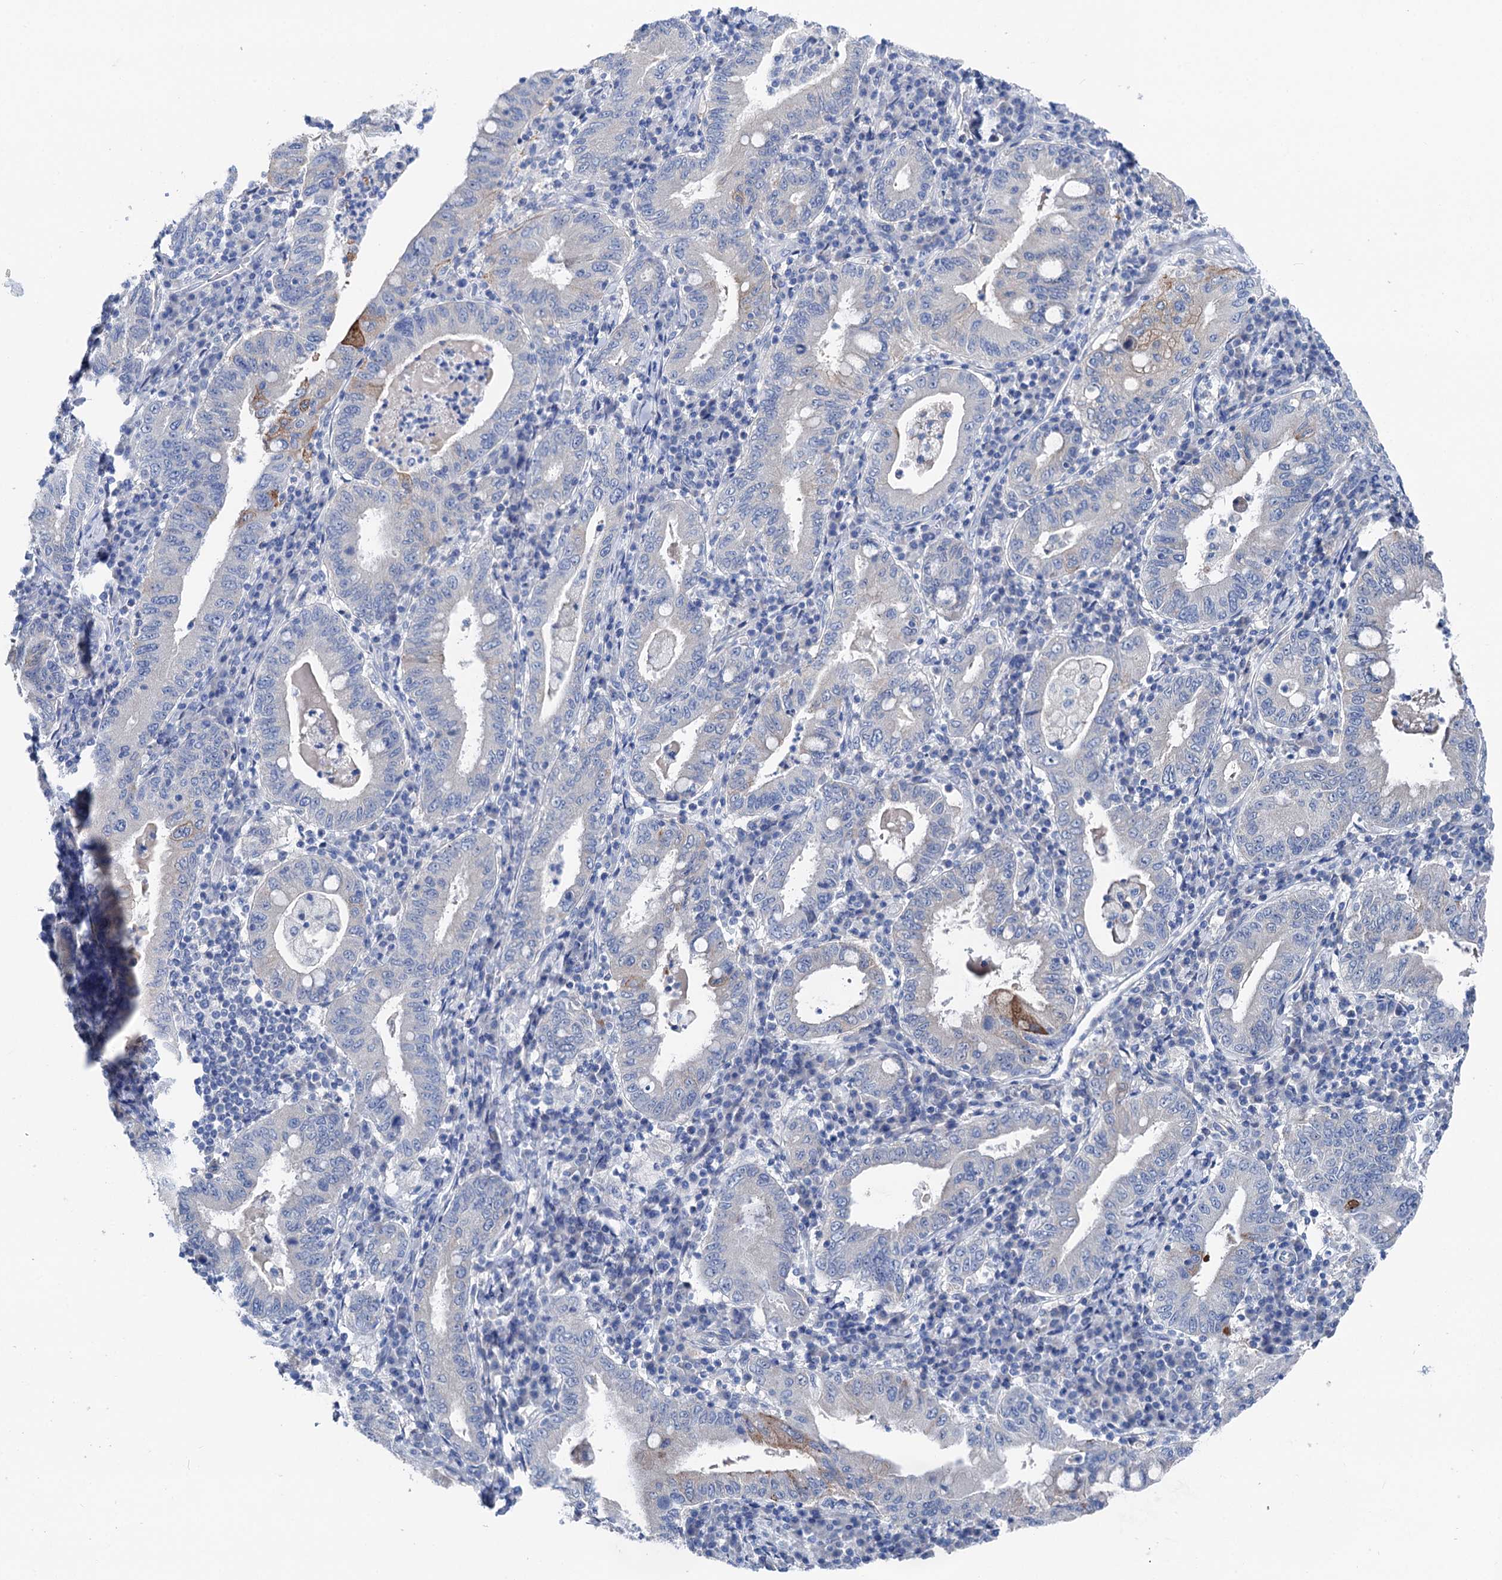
{"staining": {"intensity": "moderate", "quantity": "<25%", "location": "cytoplasmic/membranous"}, "tissue": "stomach cancer", "cell_type": "Tumor cells", "image_type": "cancer", "snomed": [{"axis": "morphology", "description": "Normal tissue, NOS"}, {"axis": "morphology", "description": "Adenocarcinoma, NOS"}, {"axis": "topography", "description": "Esophagus"}, {"axis": "topography", "description": "Stomach, upper"}, {"axis": "topography", "description": "Peripheral nerve tissue"}], "caption": "This is a histology image of IHC staining of stomach adenocarcinoma, which shows moderate positivity in the cytoplasmic/membranous of tumor cells.", "gene": "SHROOM1", "patient": {"sex": "male", "age": 62}}